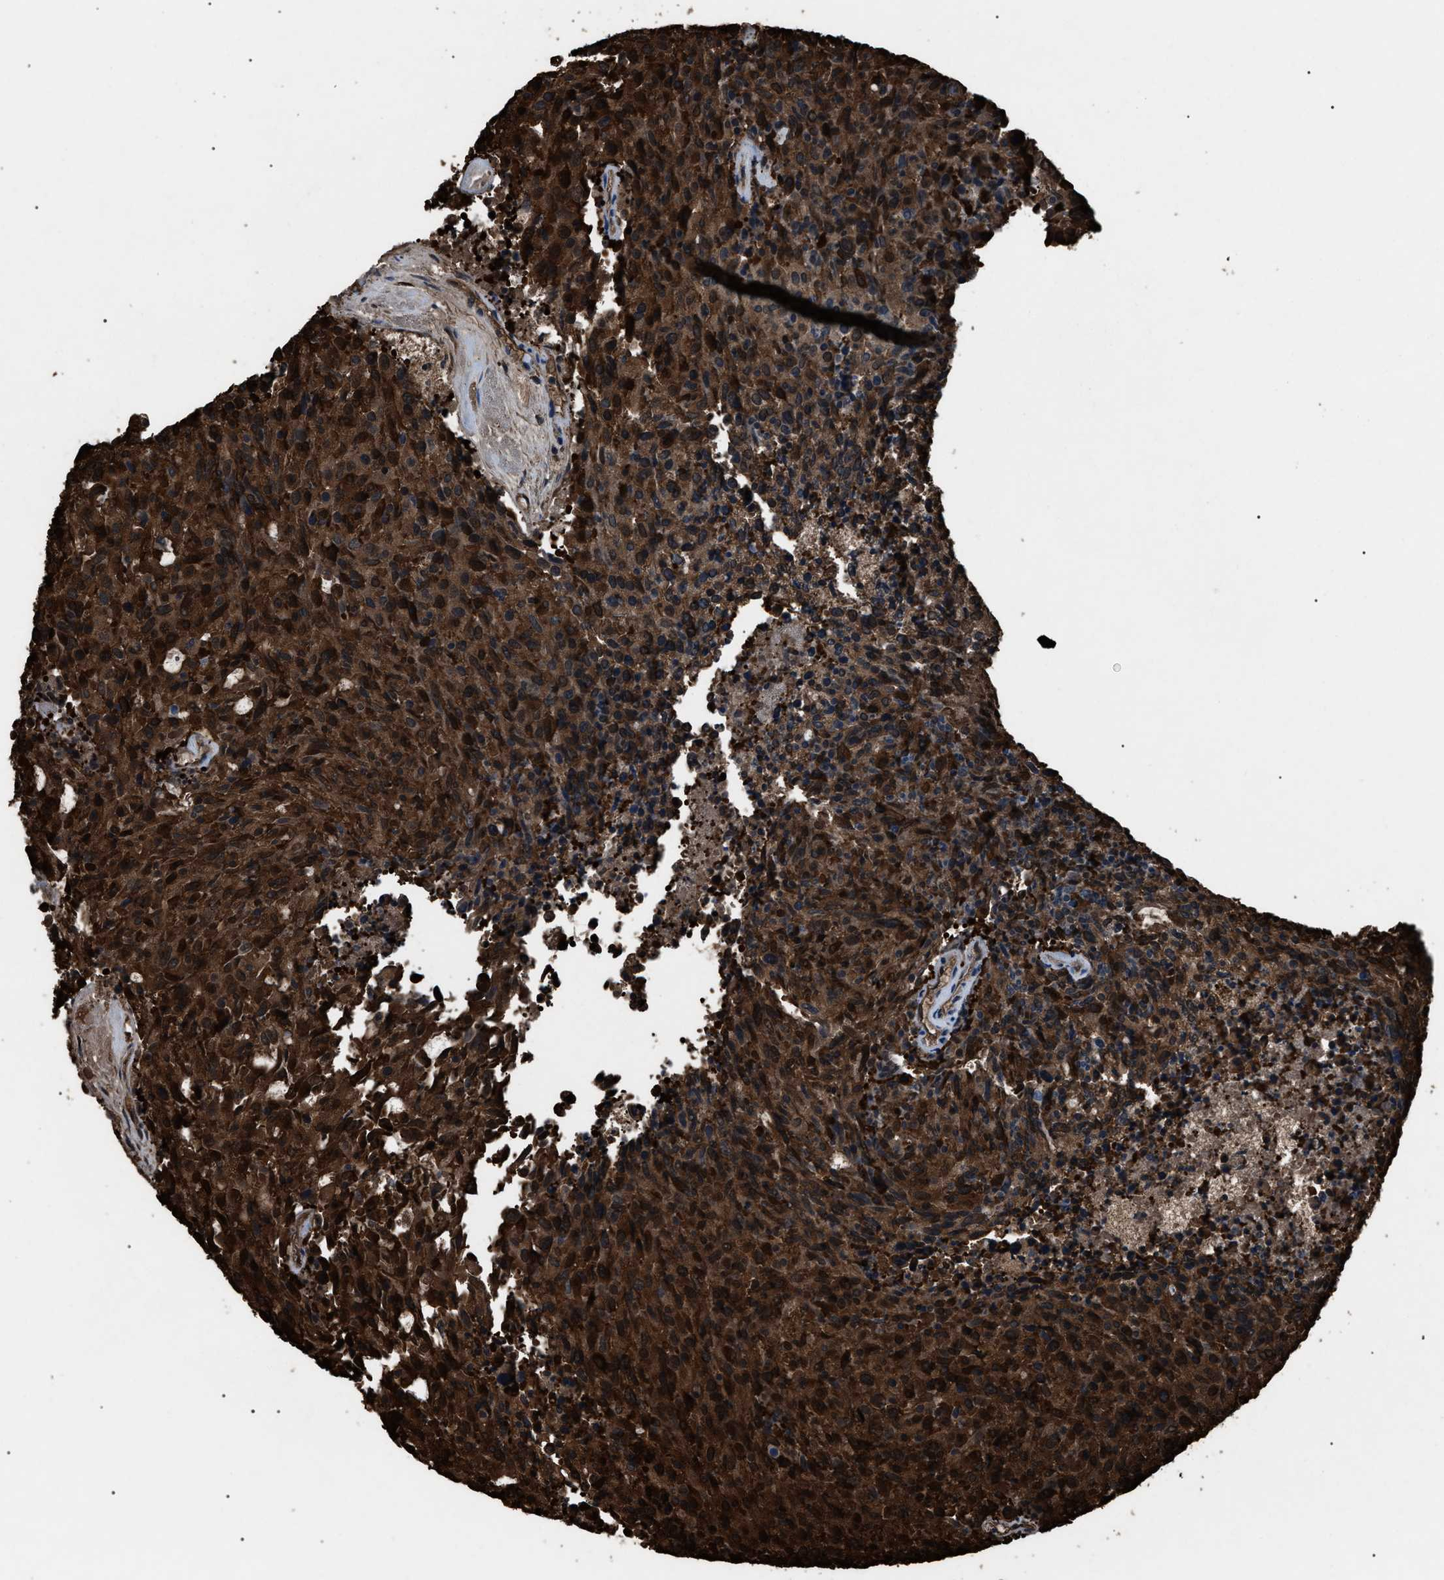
{"staining": {"intensity": "strong", "quantity": ">75%", "location": "cytoplasmic/membranous"}, "tissue": "carcinoid", "cell_type": "Tumor cells", "image_type": "cancer", "snomed": [{"axis": "morphology", "description": "Carcinoid, malignant, NOS"}, {"axis": "topography", "description": "Pancreas"}], "caption": "The immunohistochemical stain labels strong cytoplasmic/membranous staining in tumor cells of malignant carcinoid tissue.", "gene": "PDCD5", "patient": {"sex": "female", "age": 54}}